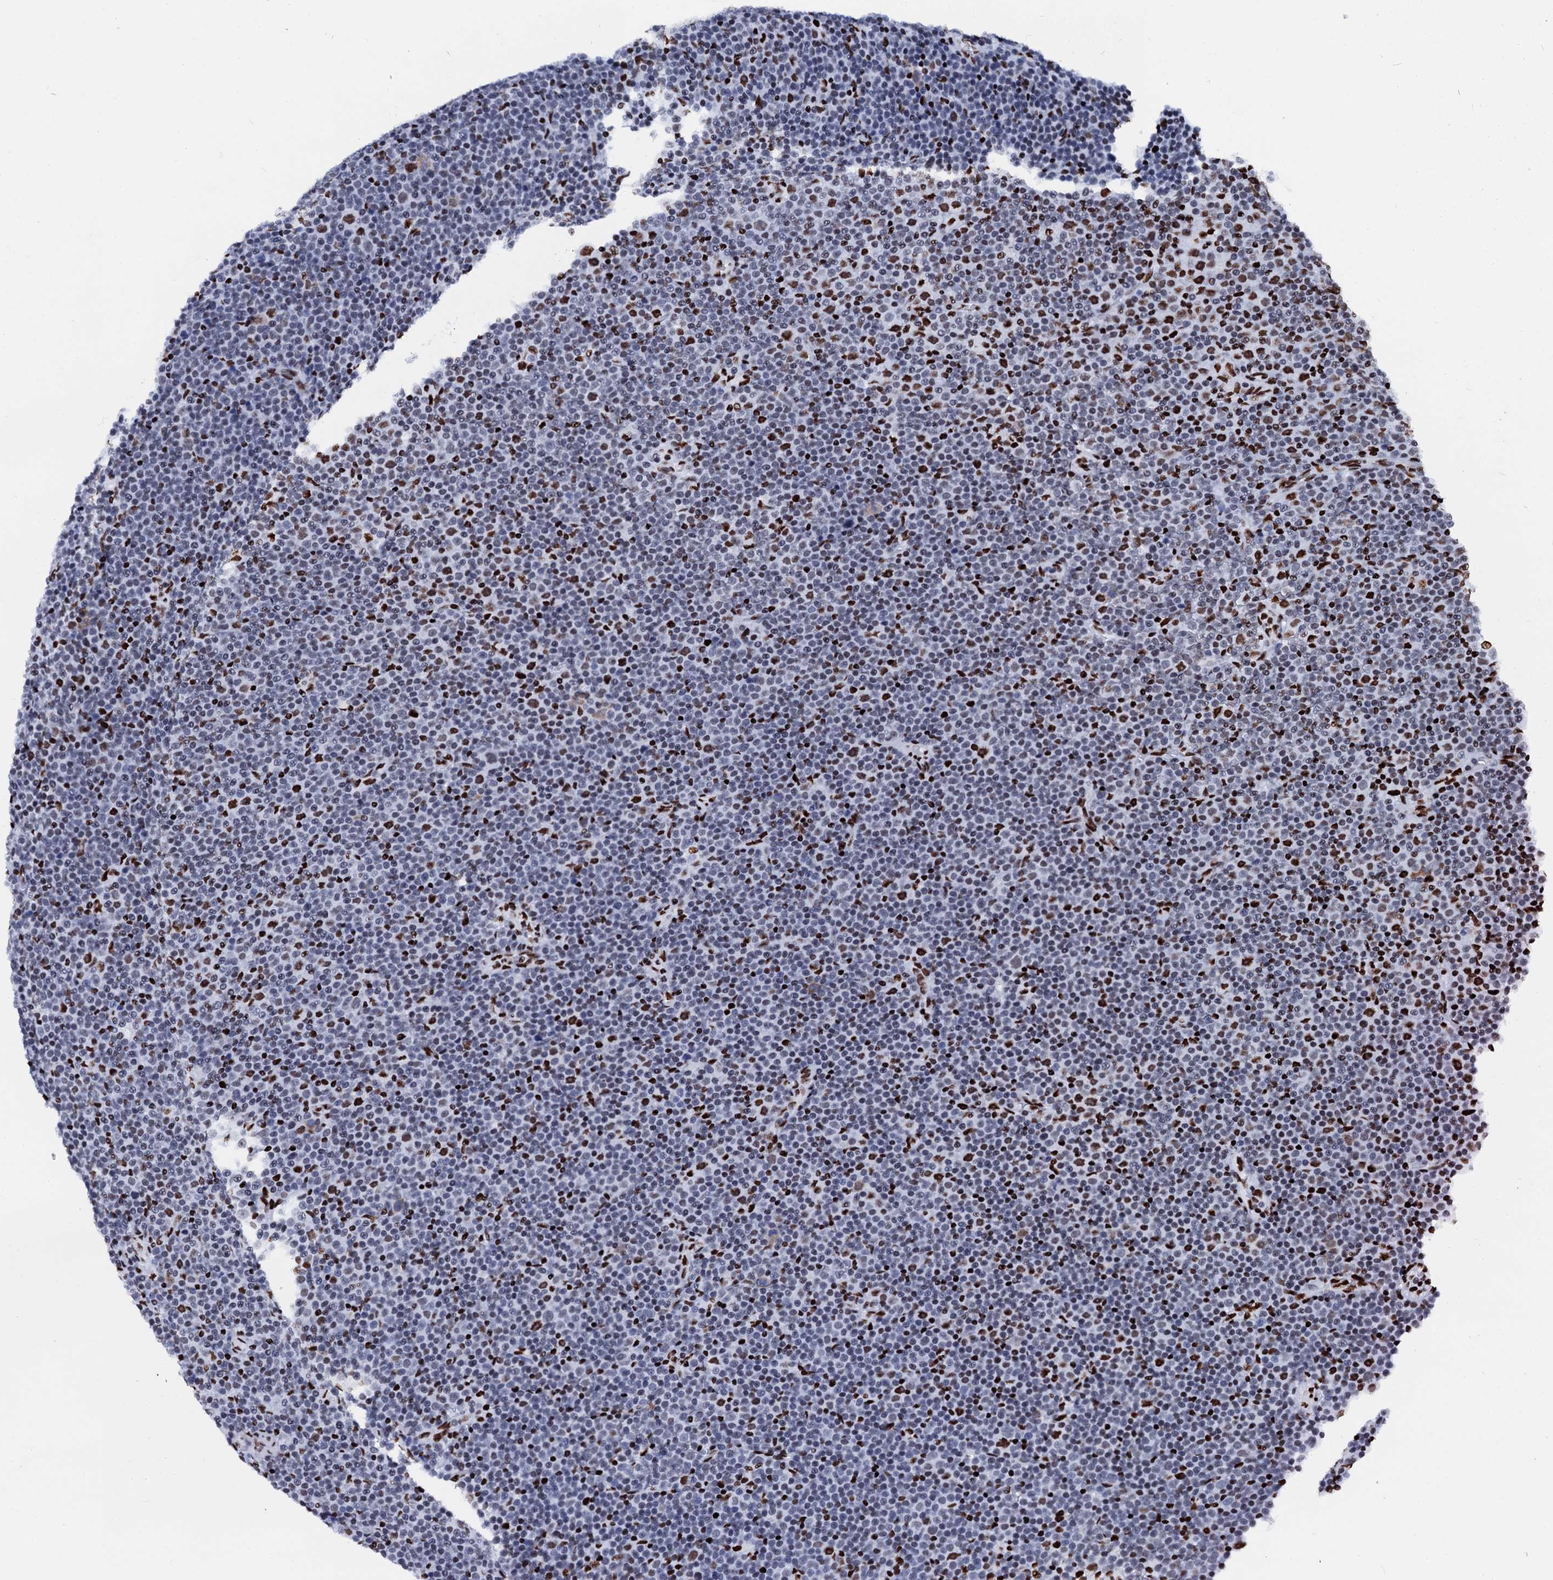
{"staining": {"intensity": "negative", "quantity": "none", "location": "none"}, "tissue": "lymphoma", "cell_type": "Tumor cells", "image_type": "cancer", "snomed": [{"axis": "morphology", "description": "Malignant lymphoma, non-Hodgkin's type, Low grade"}, {"axis": "topography", "description": "Lymph node"}], "caption": "Tumor cells are negative for protein expression in human lymphoma.", "gene": "RALY", "patient": {"sex": "female", "age": 67}}